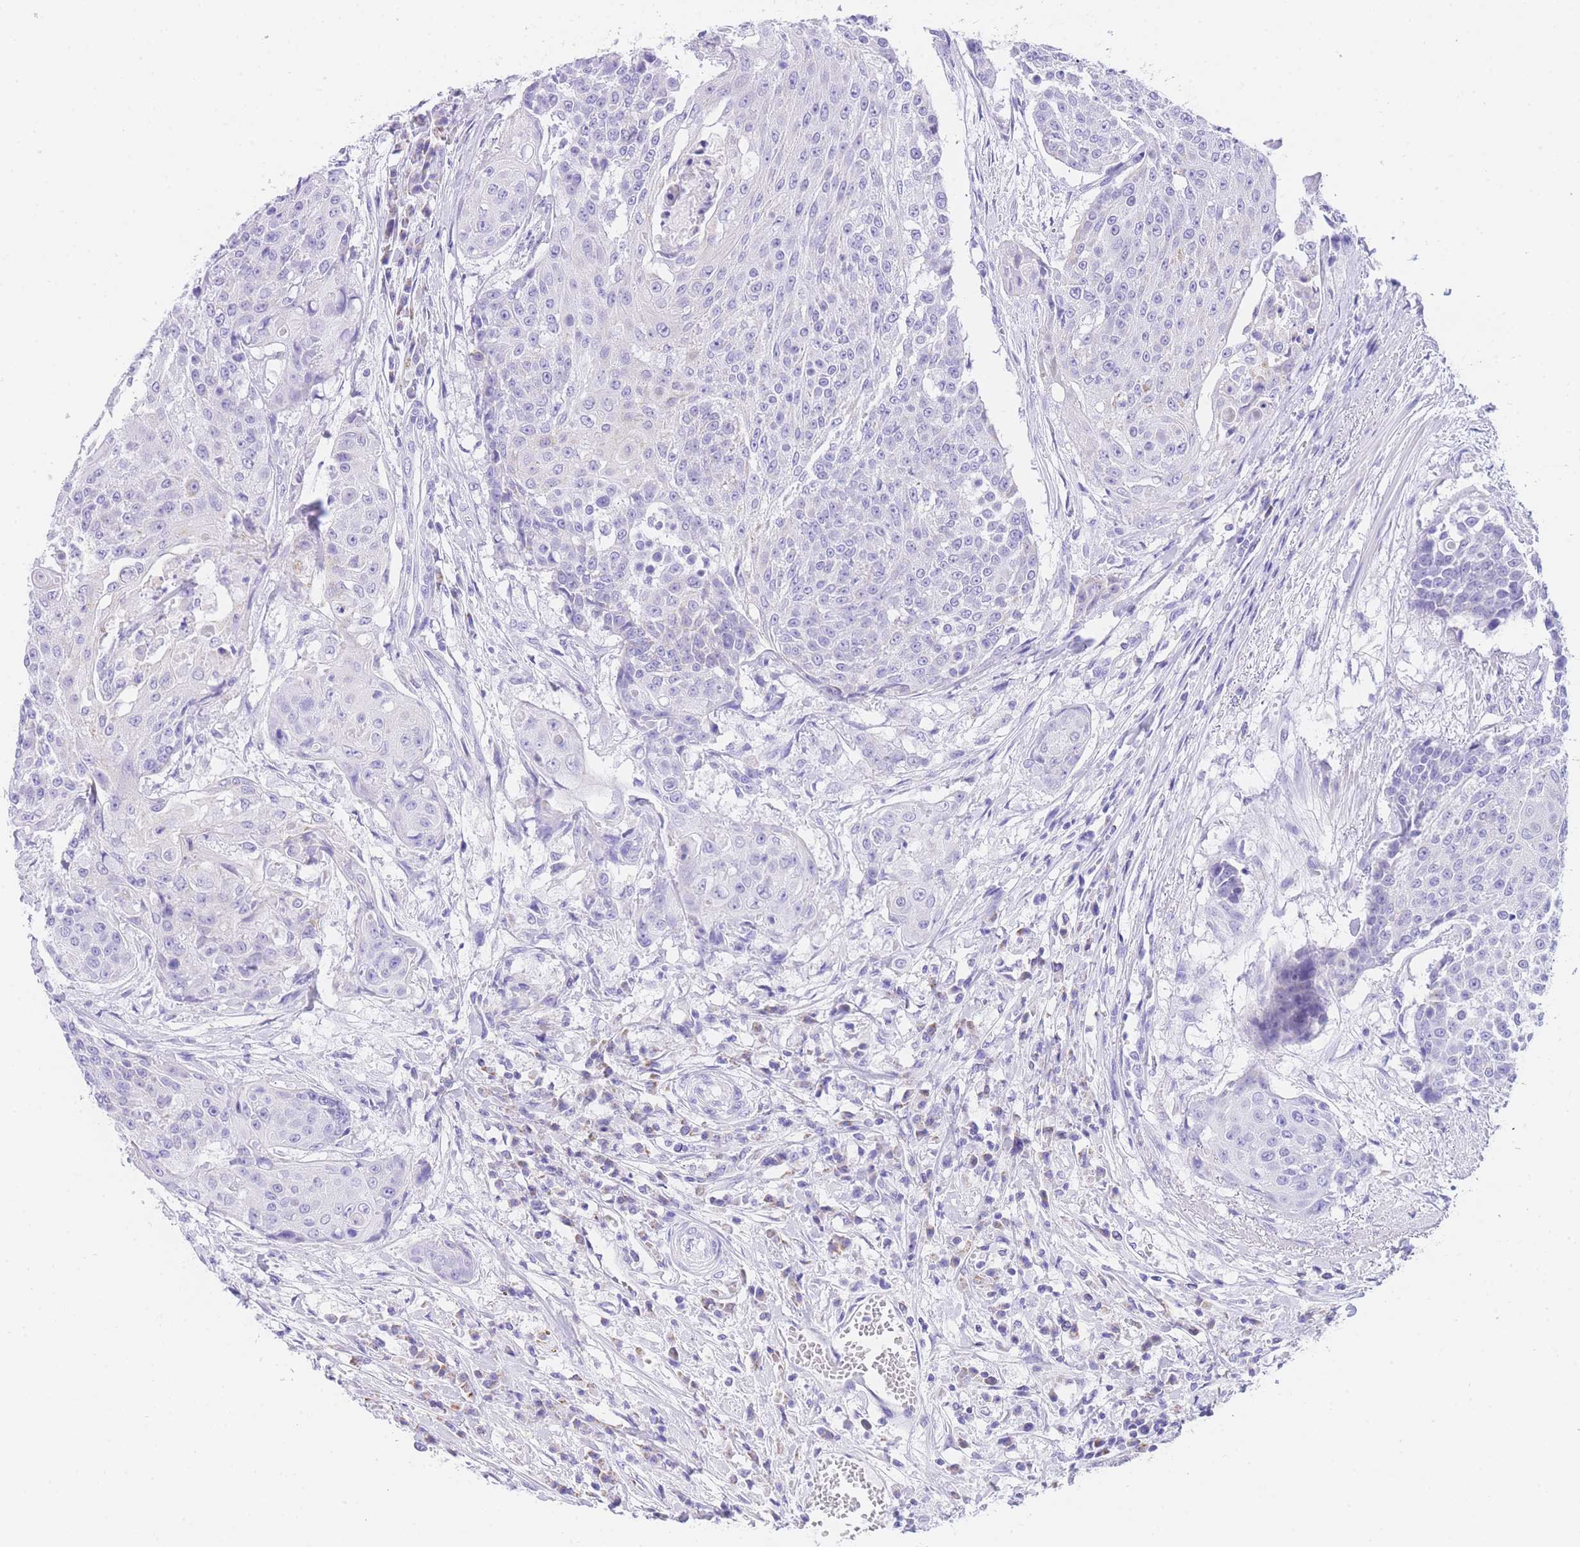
{"staining": {"intensity": "negative", "quantity": "none", "location": "none"}, "tissue": "urothelial cancer", "cell_type": "Tumor cells", "image_type": "cancer", "snomed": [{"axis": "morphology", "description": "Urothelial carcinoma, High grade"}, {"axis": "topography", "description": "Urinary bladder"}], "caption": "A histopathology image of urothelial carcinoma (high-grade) stained for a protein displays no brown staining in tumor cells.", "gene": "NKD2", "patient": {"sex": "female", "age": 63}}